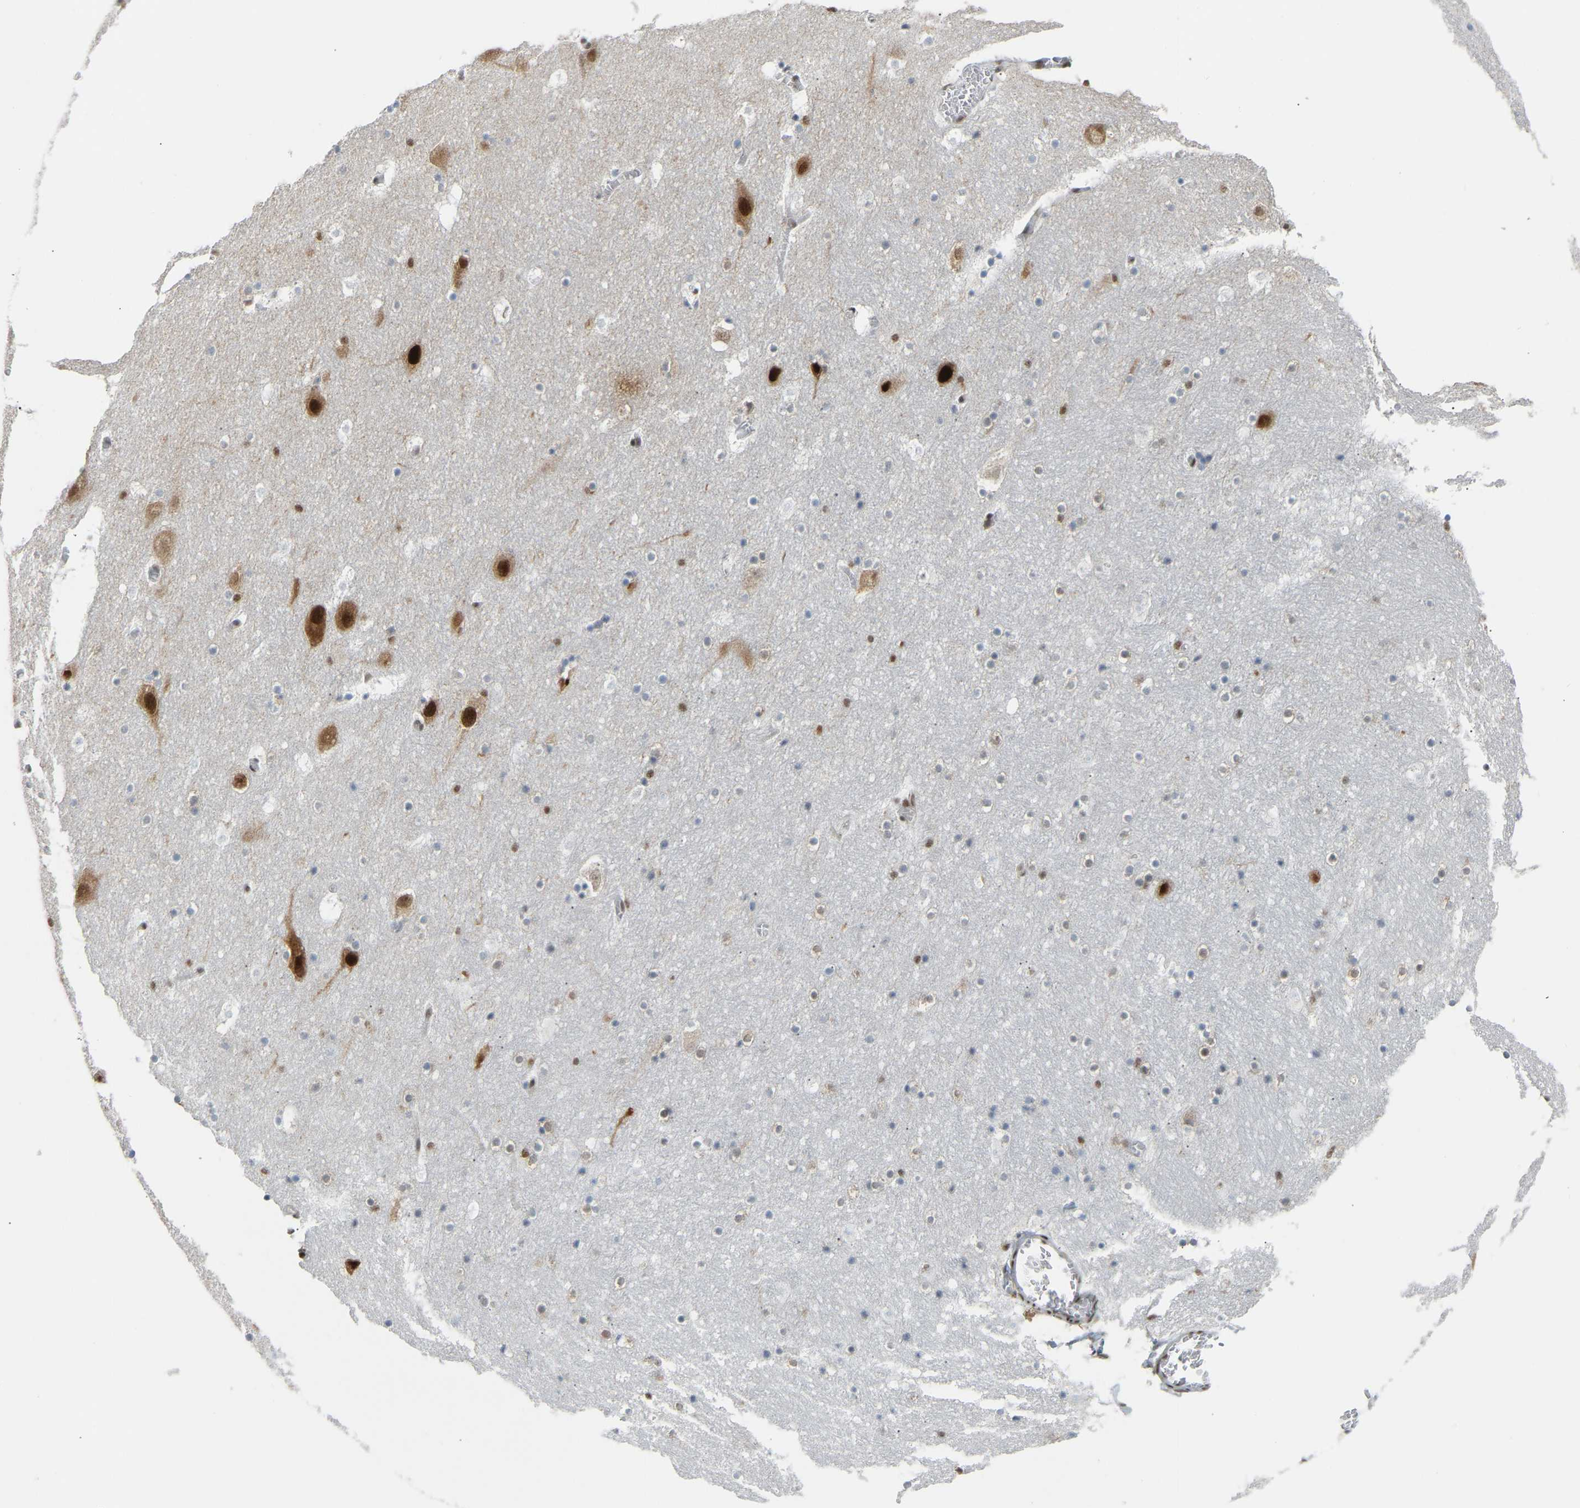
{"staining": {"intensity": "moderate", "quantity": "25%-75%", "location": "nuclear"}, "tissue": "hippocampus", "cell_type": "Glial cells", "image_type": "normal", "snomed": [{"axis": "morphology", "description": "Normal tissue, NOS"}, {"axis": "topography", "description": "Hippocampus"}], "caption": "Immunohistochemical staining of unremarkable human hippocampus reveals 25%-75% levels of moderate nuclear protein positivity in about 25%-75% of glial cells.", "gene": "SSBP2", "patient": {"sex": "male", "age": 45}}